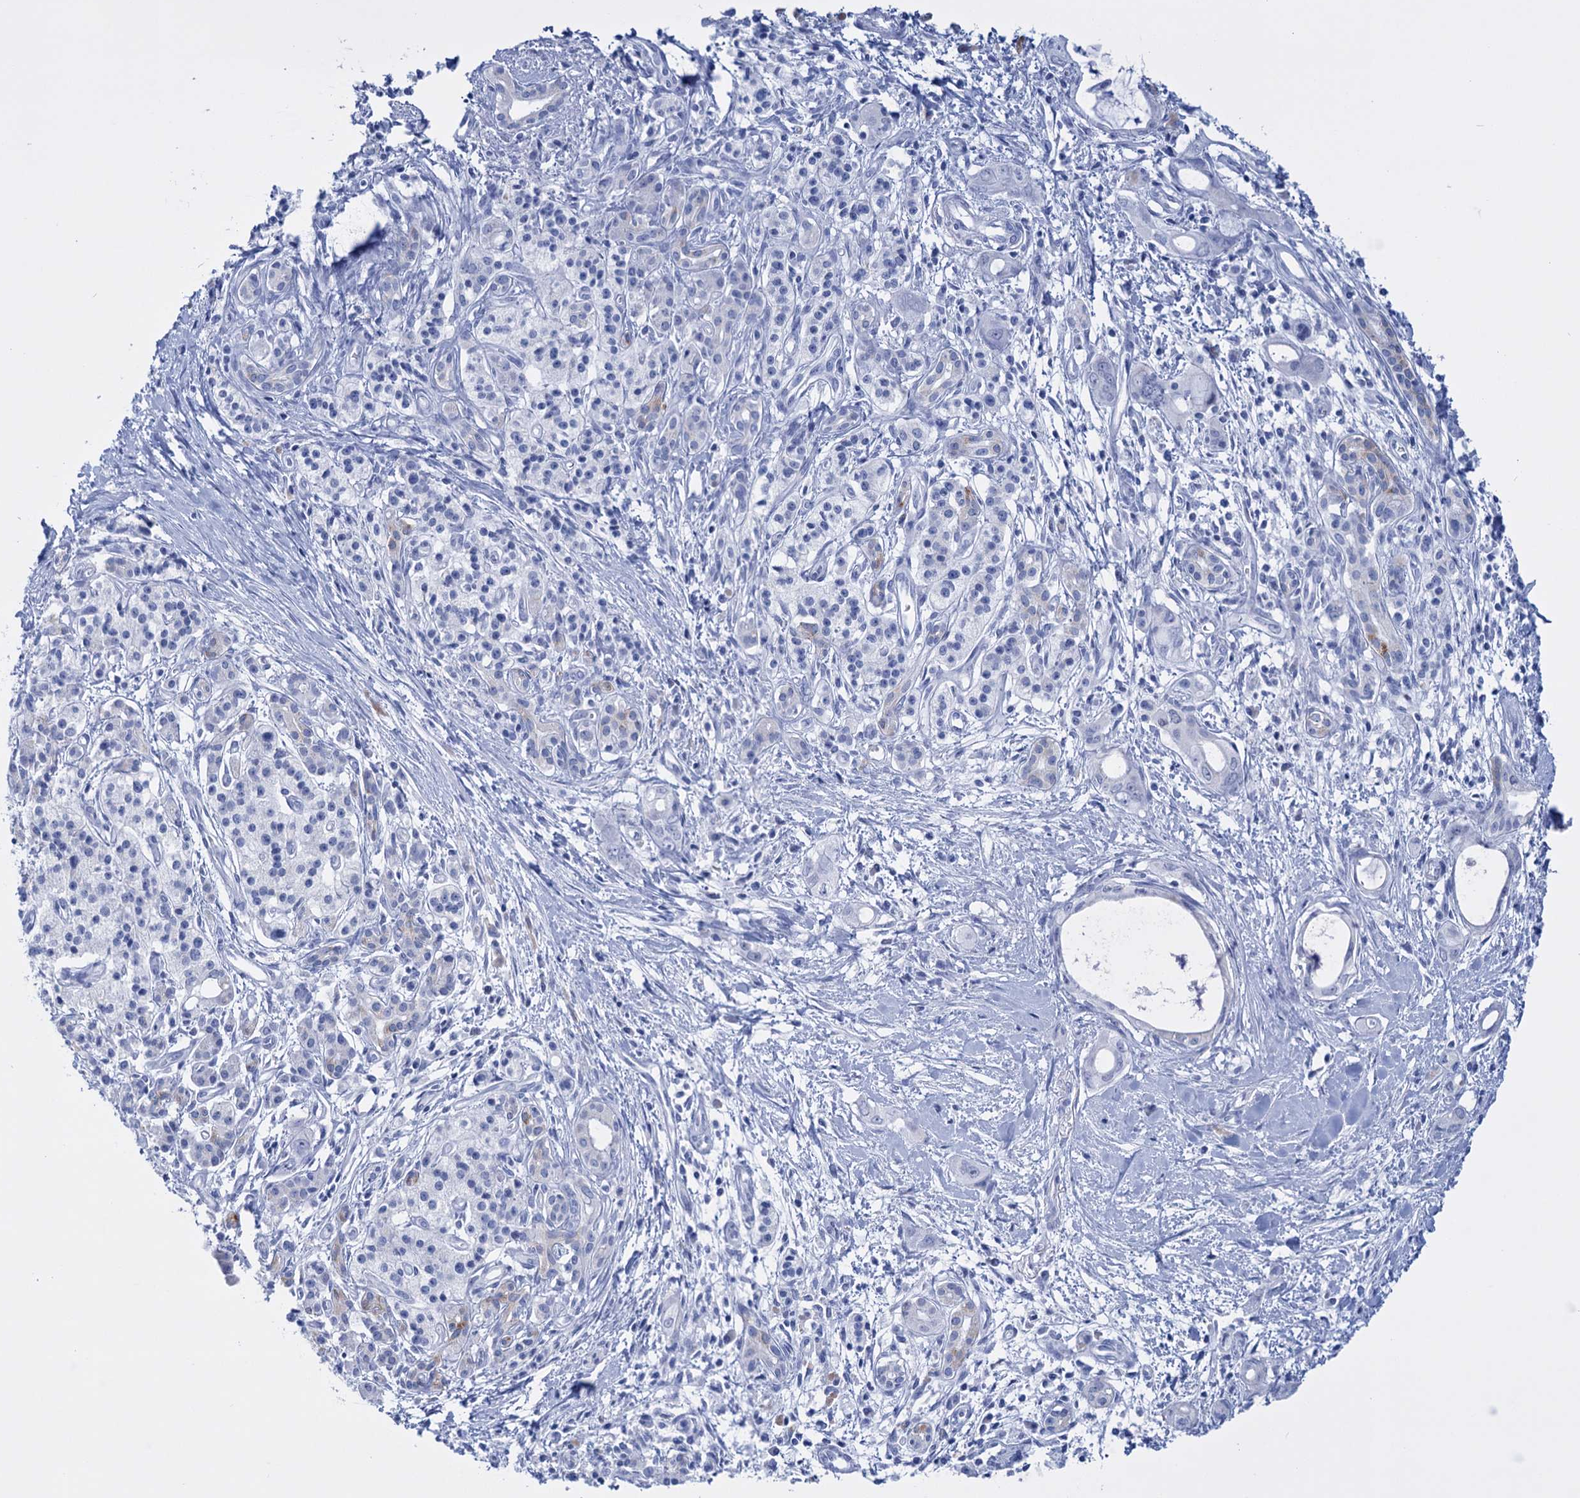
{"staining": {"intensity": "negative", "quantity": "none", "location": "none"}, "tissue": "pancreatic cancer", "cell_type": "Tumor cells", "image_type": "cancer", "snomed": [{"axis": "morphology", "description": "Adenocarcinoma, NOS"}, {"axis": "topography", "description": "Pancreas"}], "caption": "Immunohistochemistry image of adenocarcinoma (pancreatic) stained for a protein (brown), which displays no expression in tumor cells.", "gene": "FBXW12", "patient": {"sex": "male", "age": 72}}